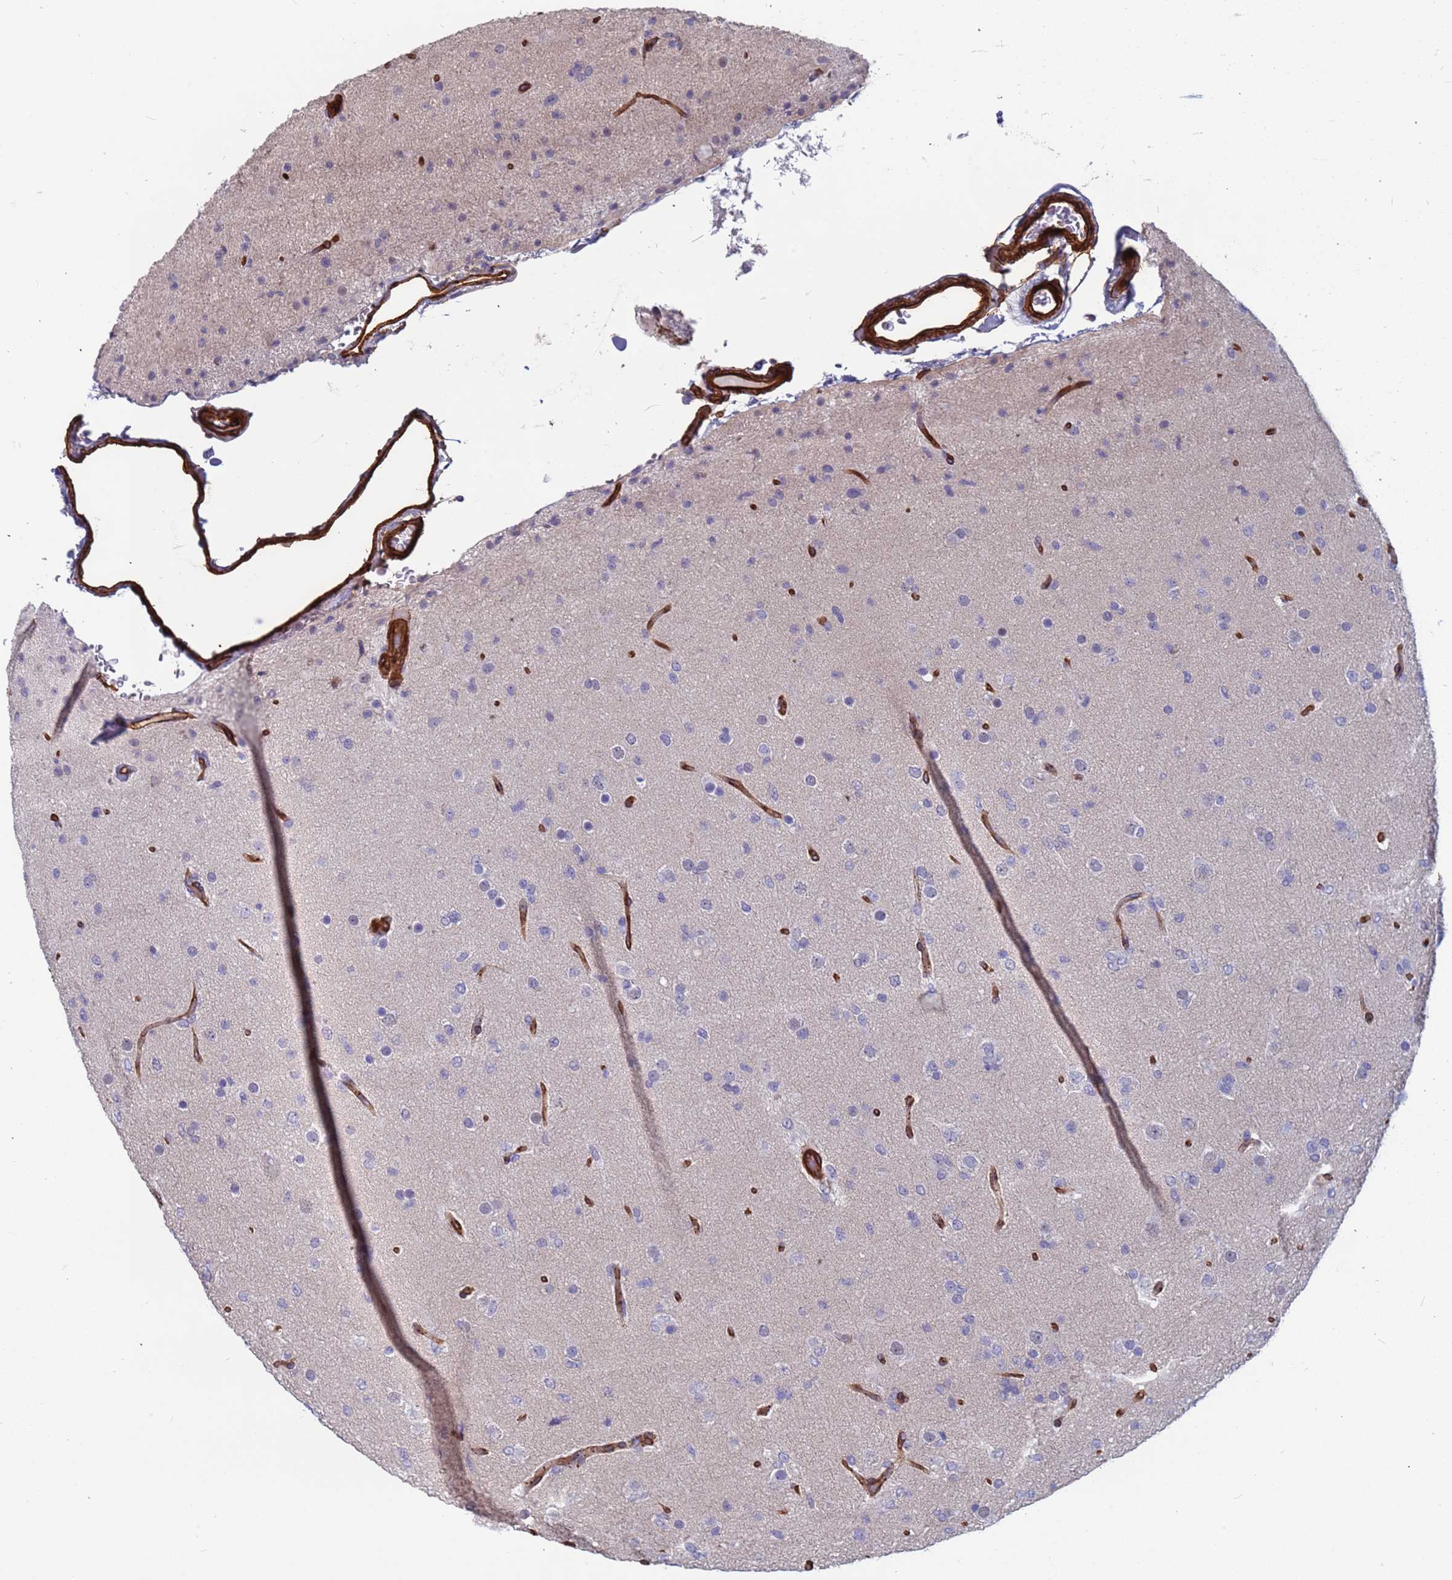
{"staining": {"intensity": "negative", "quantity": "none", "location": "none"}, "tissue": "glioma", "cell_type": "Tumor cells", "image_type": "cancer", "snomed": [{"axis": "morphology", "description": "Glioma, malignant, Low grade"}, {"axis": "topography", "description": "Brain"}], "caption": "Glioma was stained to show a protein in brown. There is no significant positivity in tumor cells.", "gene": "EHD2", "patient": {"sex": "male", "age": 65}}